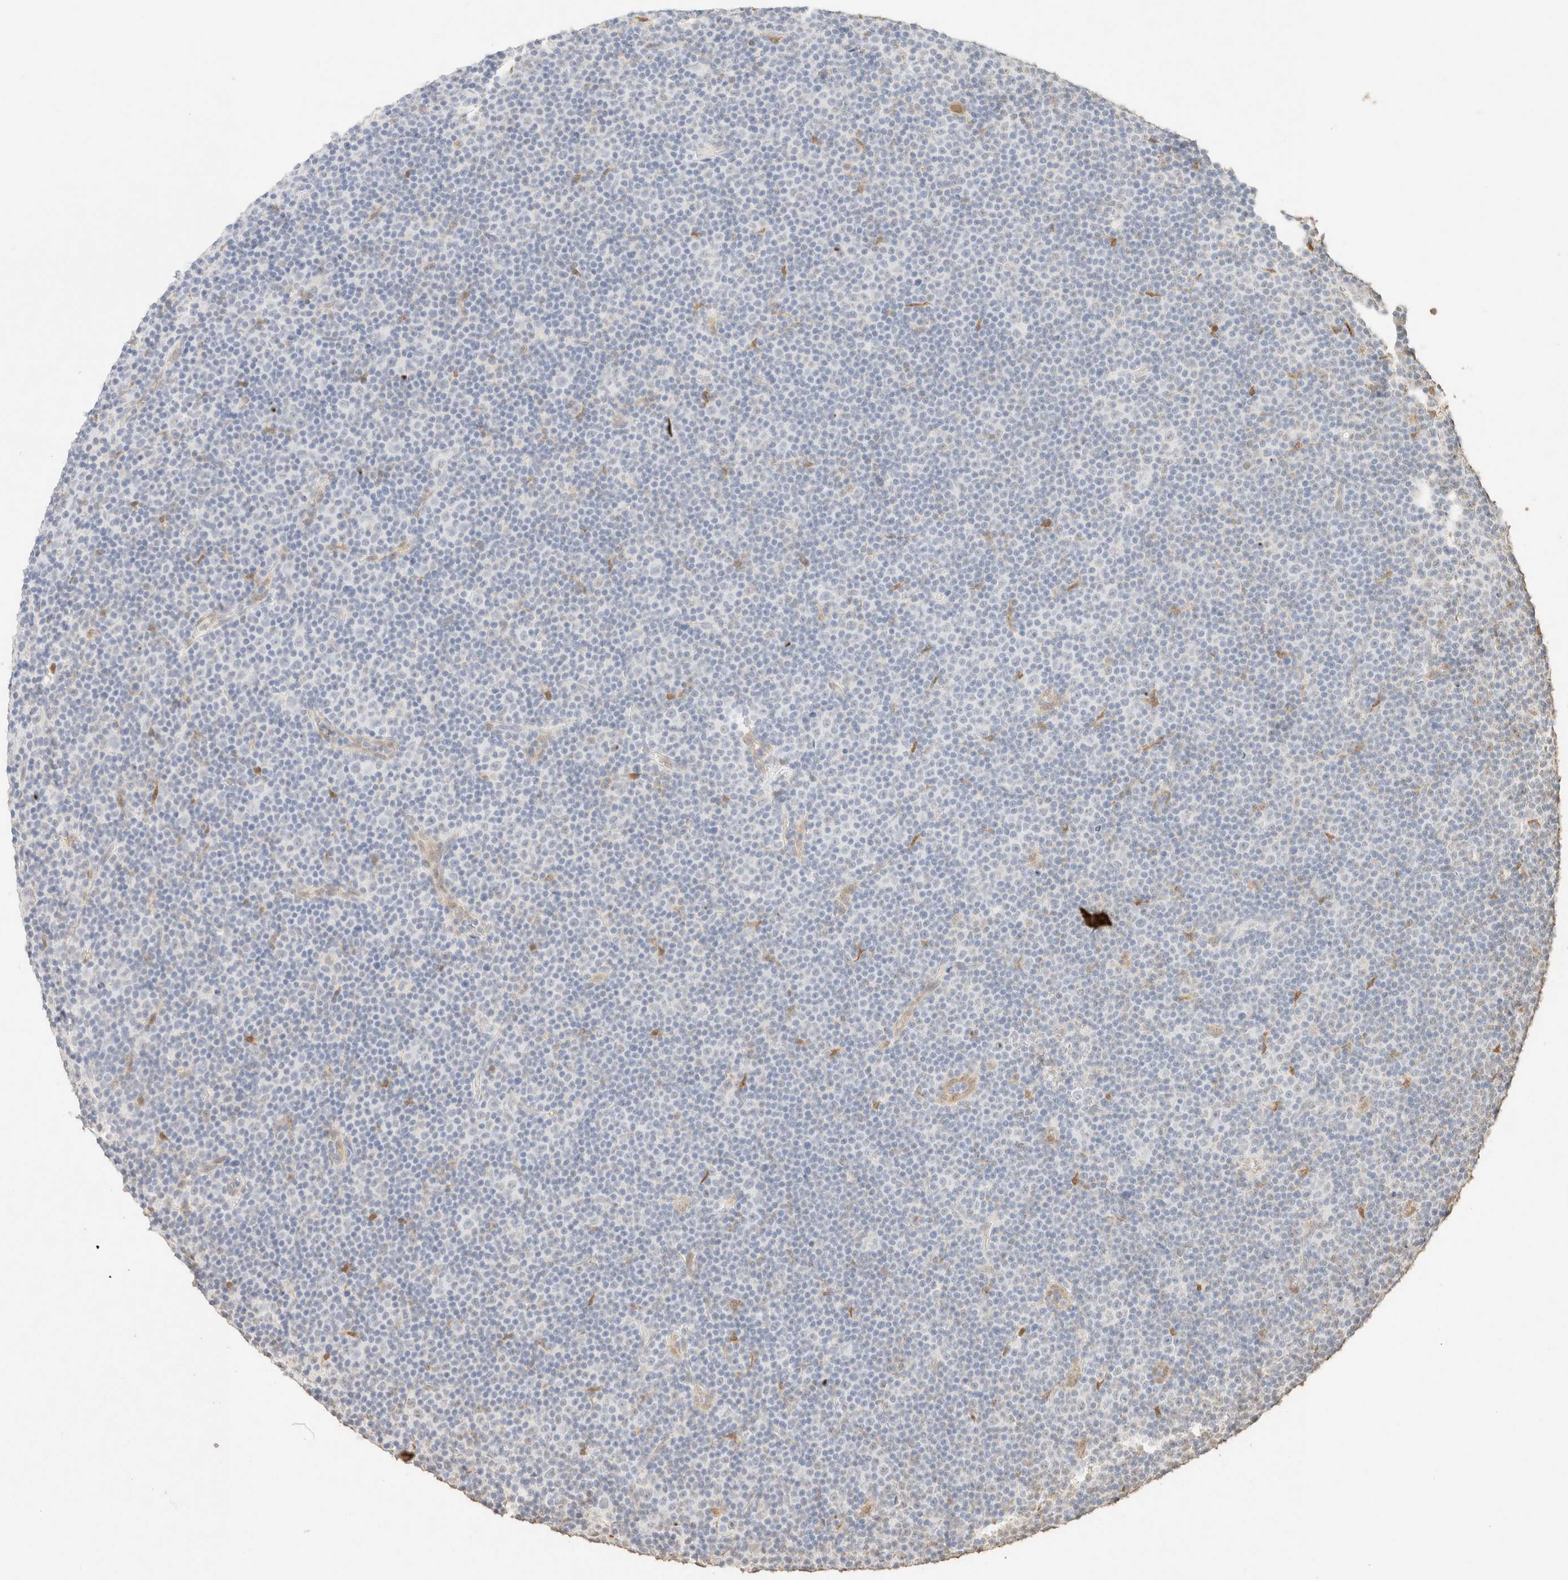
{"staining": {"intensity": "negative", "quantity": "none", "location": "none"}, "tissue": "lymphoma", "cell_type": "Tumor cells", "image_type": "cancer", "snomed": [{"axis": "morphology", "description": "Malignant lymphoma, non-Hodgkin's type, Low grade"}, {"axis": "topography", "description": "Lymph node"}], "caption": "High magnification brightfield microscopy of lymphoma stained with DAB (3,3'-diaminobenzidine) (brown) and counterstained with hematoxylin (blue): tumor cells show no significant staining.", "gene": "S100A13", "patient": {"sex": "female", "age": 67}}